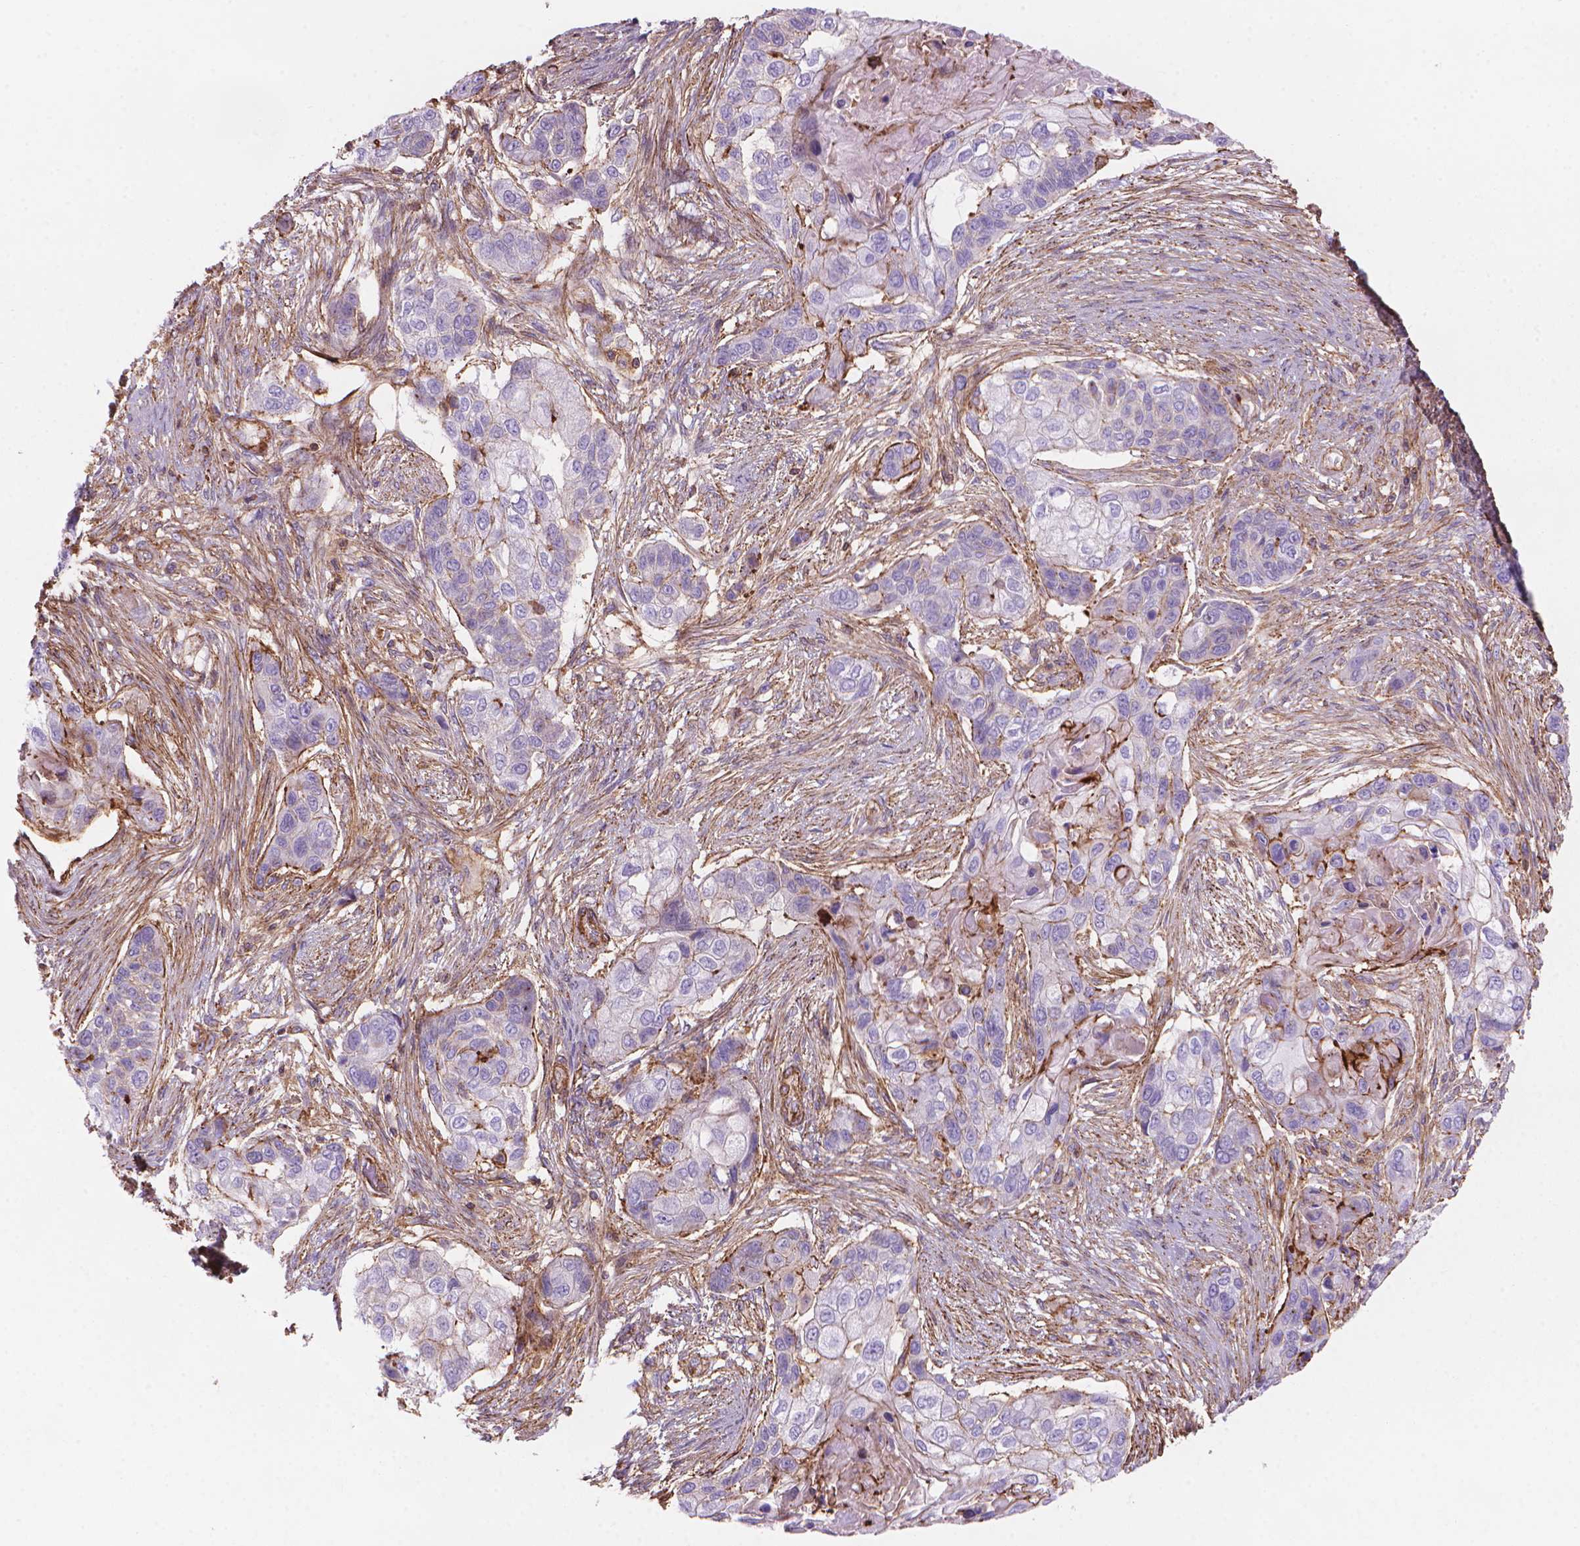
{"staining": {"intensity": "negative", "quantity": "none", "location": "none"}, "tissue": "lung cancer", "cell_type": "Tumor cells", "image_type": "cancer", "snomed": [{"axis": "morphology", "description": "Squamous cell carcinoma, NOS"}, {"axis": "topography", "description": "Lung"}], "caption": "Tumor cells are negative for brown protein staining in lung squamous cell carcinoma.", "gene": "PATJ", "patient": {"sex": "male", "age": 69}}